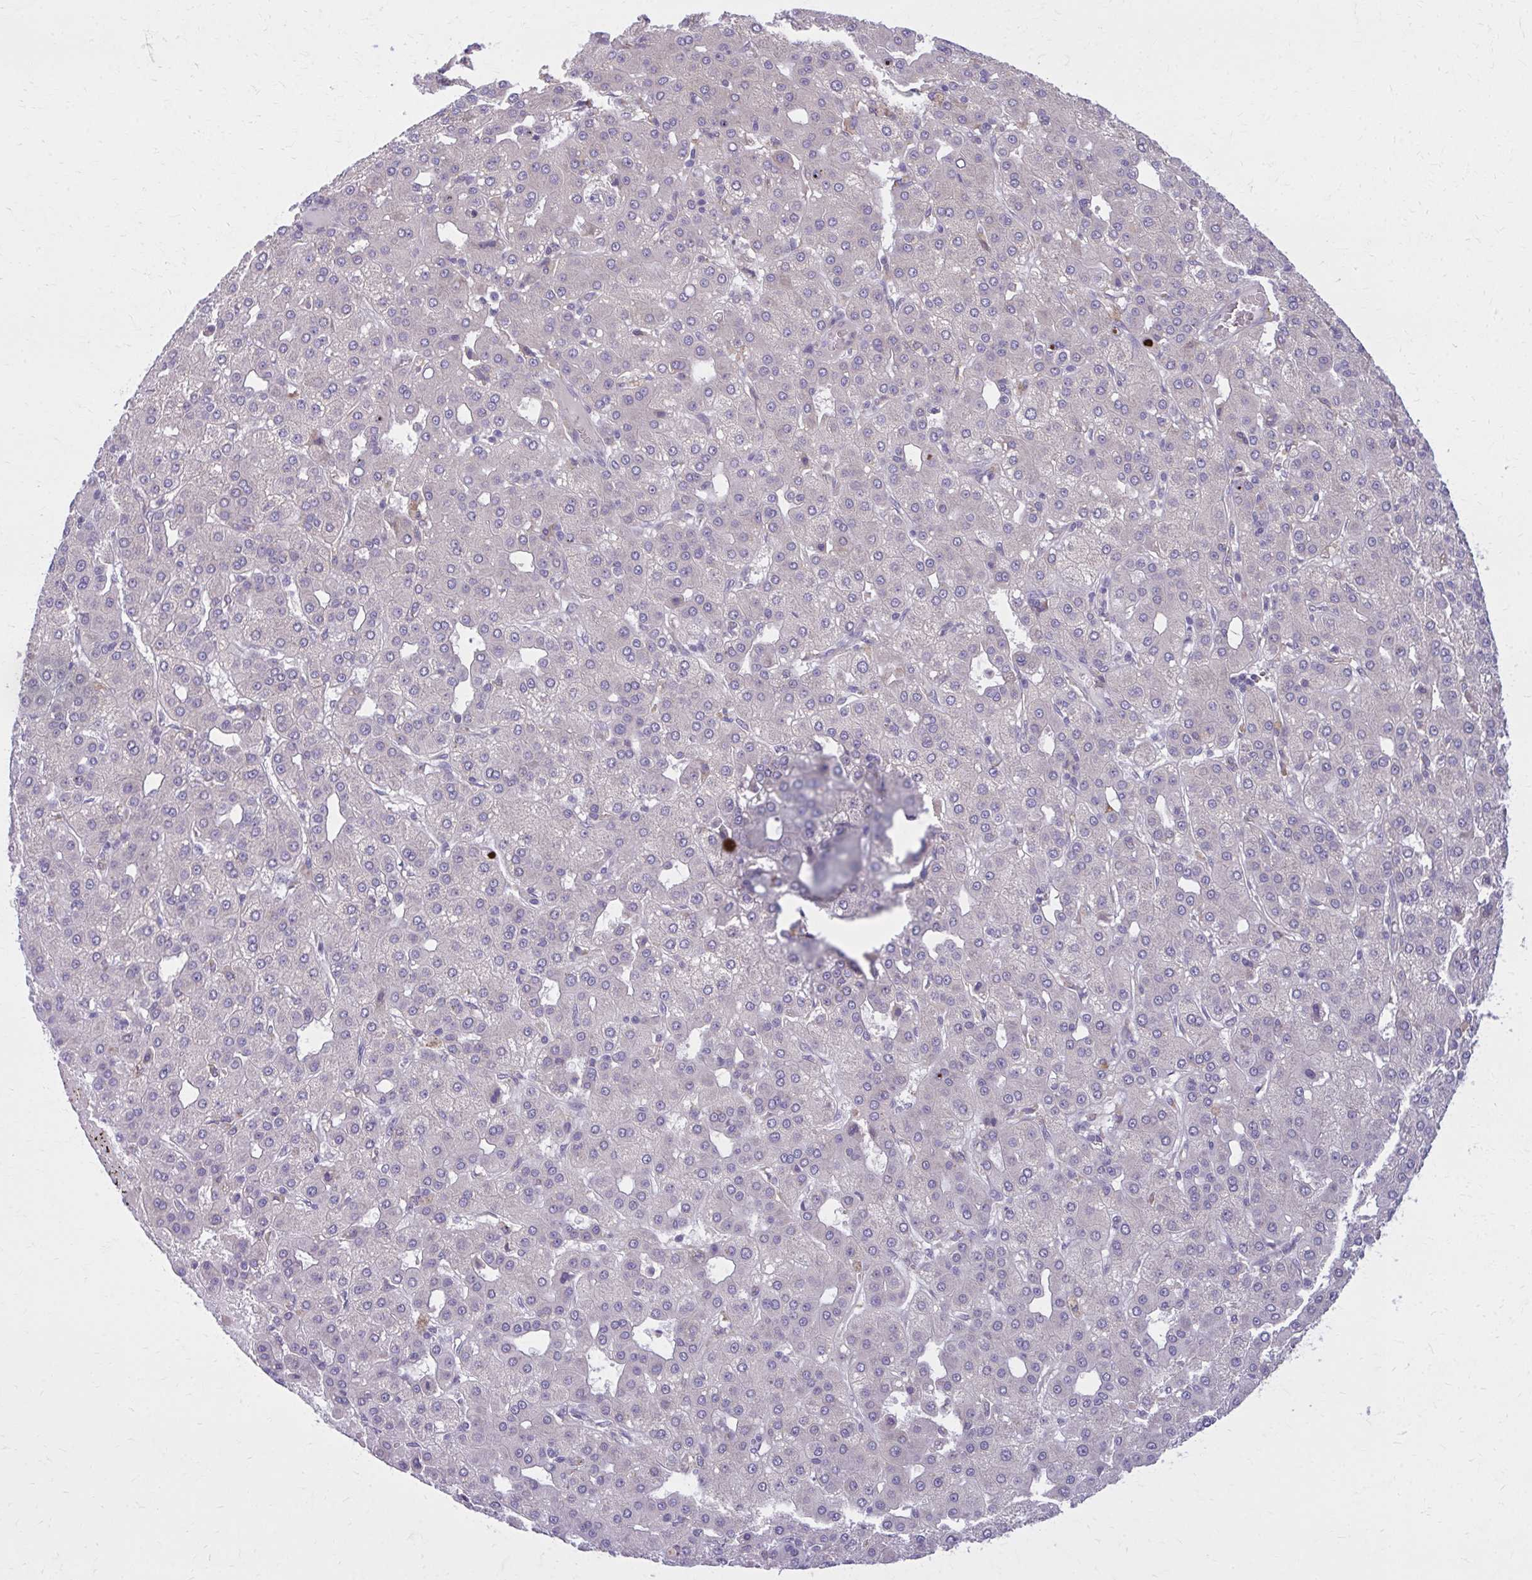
{"staining": {"intensity": "negative", "quantity": "none", "location": "none"}, "tissue": "liver cancer", "cell_type": "Tumor cells", "image_type": "cancer", "snomed": [{"axis": "morphology", "description": "Carcinoma, Hepatocellular, NOS"}, {"axis": "topography", "description": "Liver"}], "caption": "IHC image of human liver cancer stained for a protein (brown), which displays no expression in tumor cells.", "gene": "CEMP1", "patient": {"sex": "male", "age": 65}}